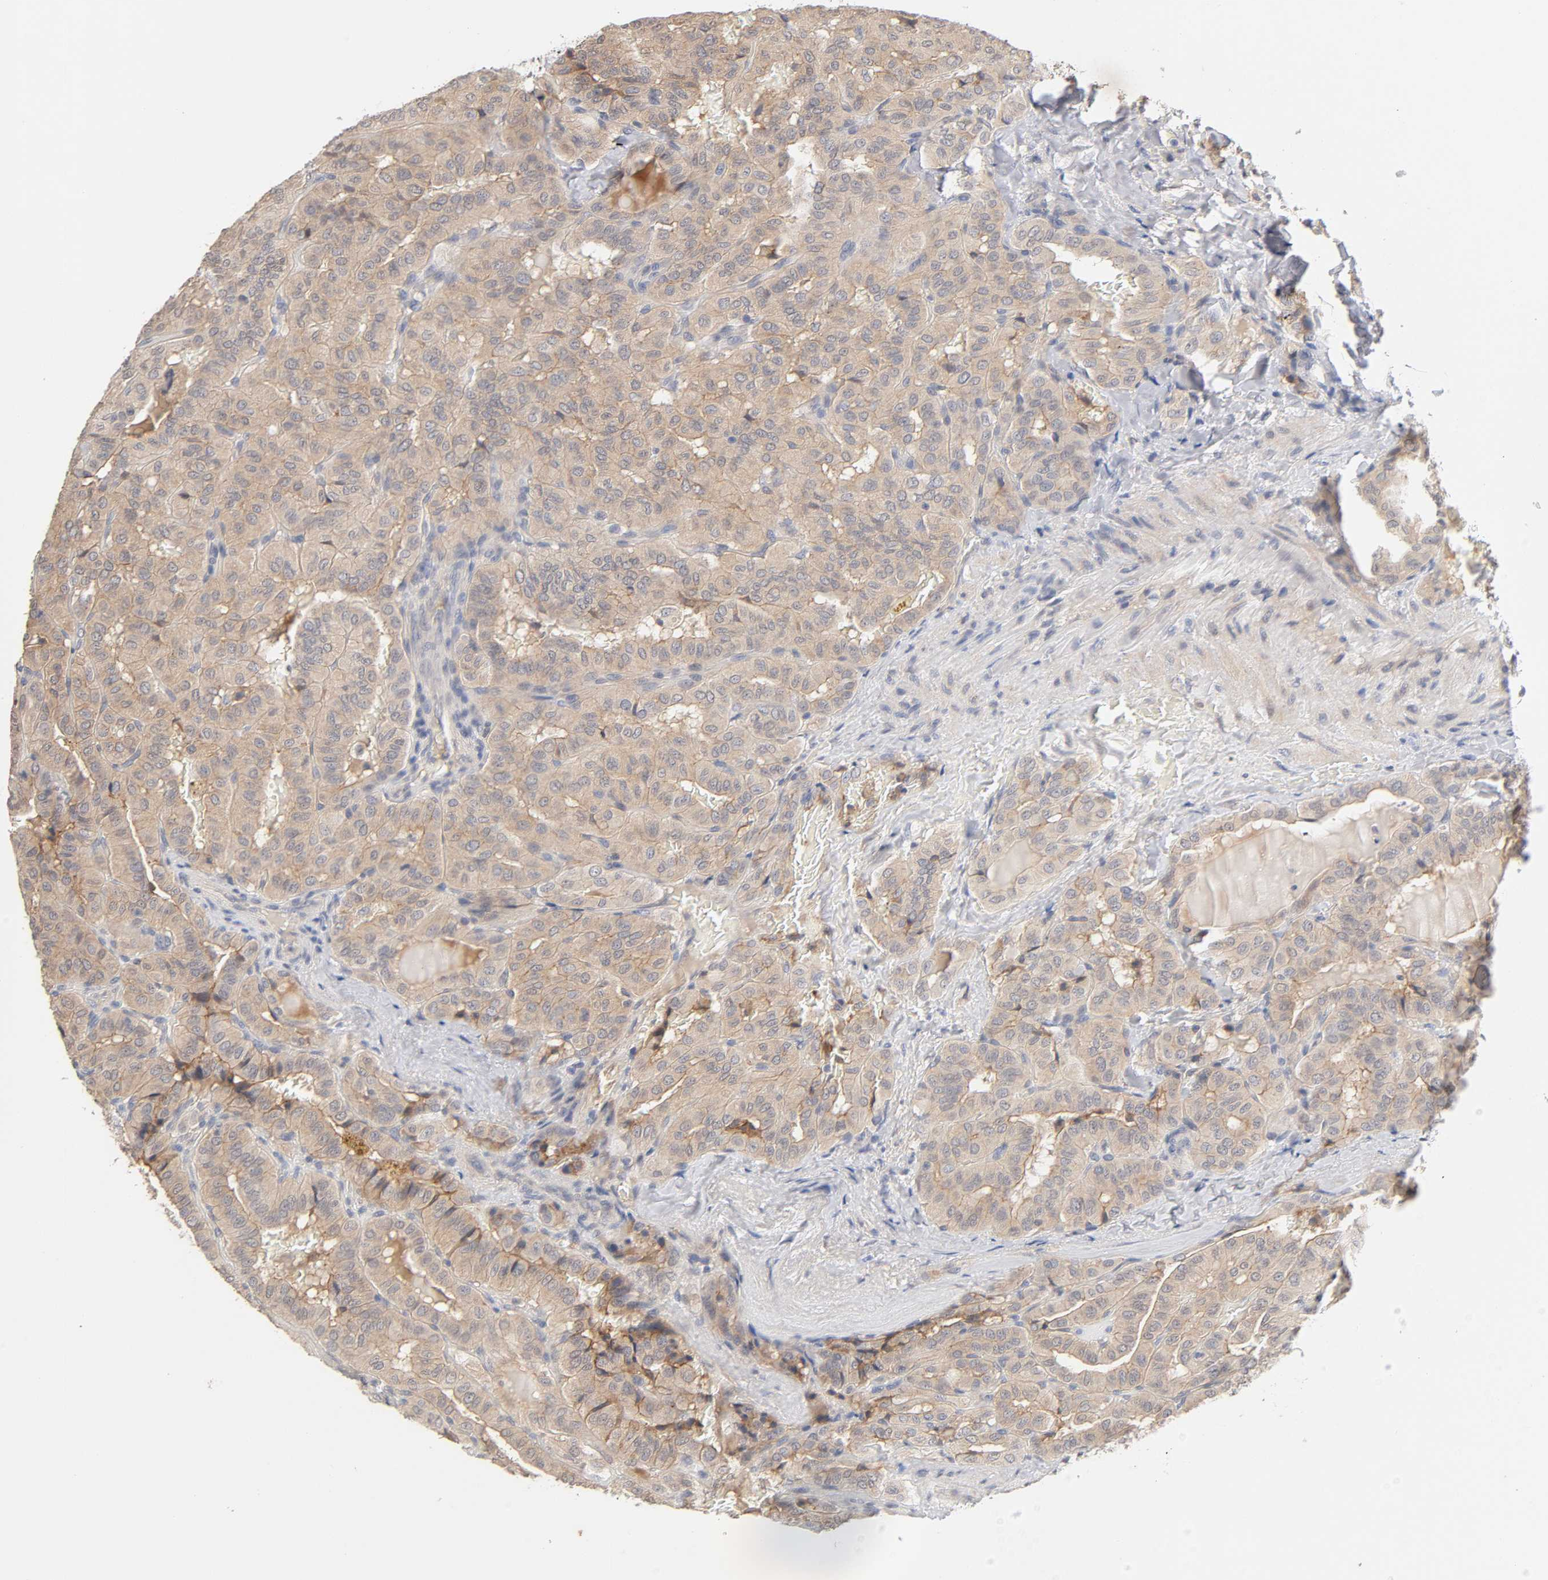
{"staining": {"intensity": "weak", "quantity": ">75%", "location": "cytoplasmic/membranous"}, "tissue": "thyroid cancer", "cell_type": "Tumor cells", "image_type": "cancer", "snomed": [{"axis": "morphology", "description": "Papillary adenocarcinoma, NOS"}, {"axis": "topography", "description": "Thyroid gland"}], "caption": "IHC (DAB (3,3'-diaminobenzidine)) staining of papillary adenocarcinoma (thyroid) demonstrates weak cytoplasmic/membranous protein staining in approximately >75% of tumor cells.", "gene": "CXADR", "patient": {"sex": "male", "age": 77}}